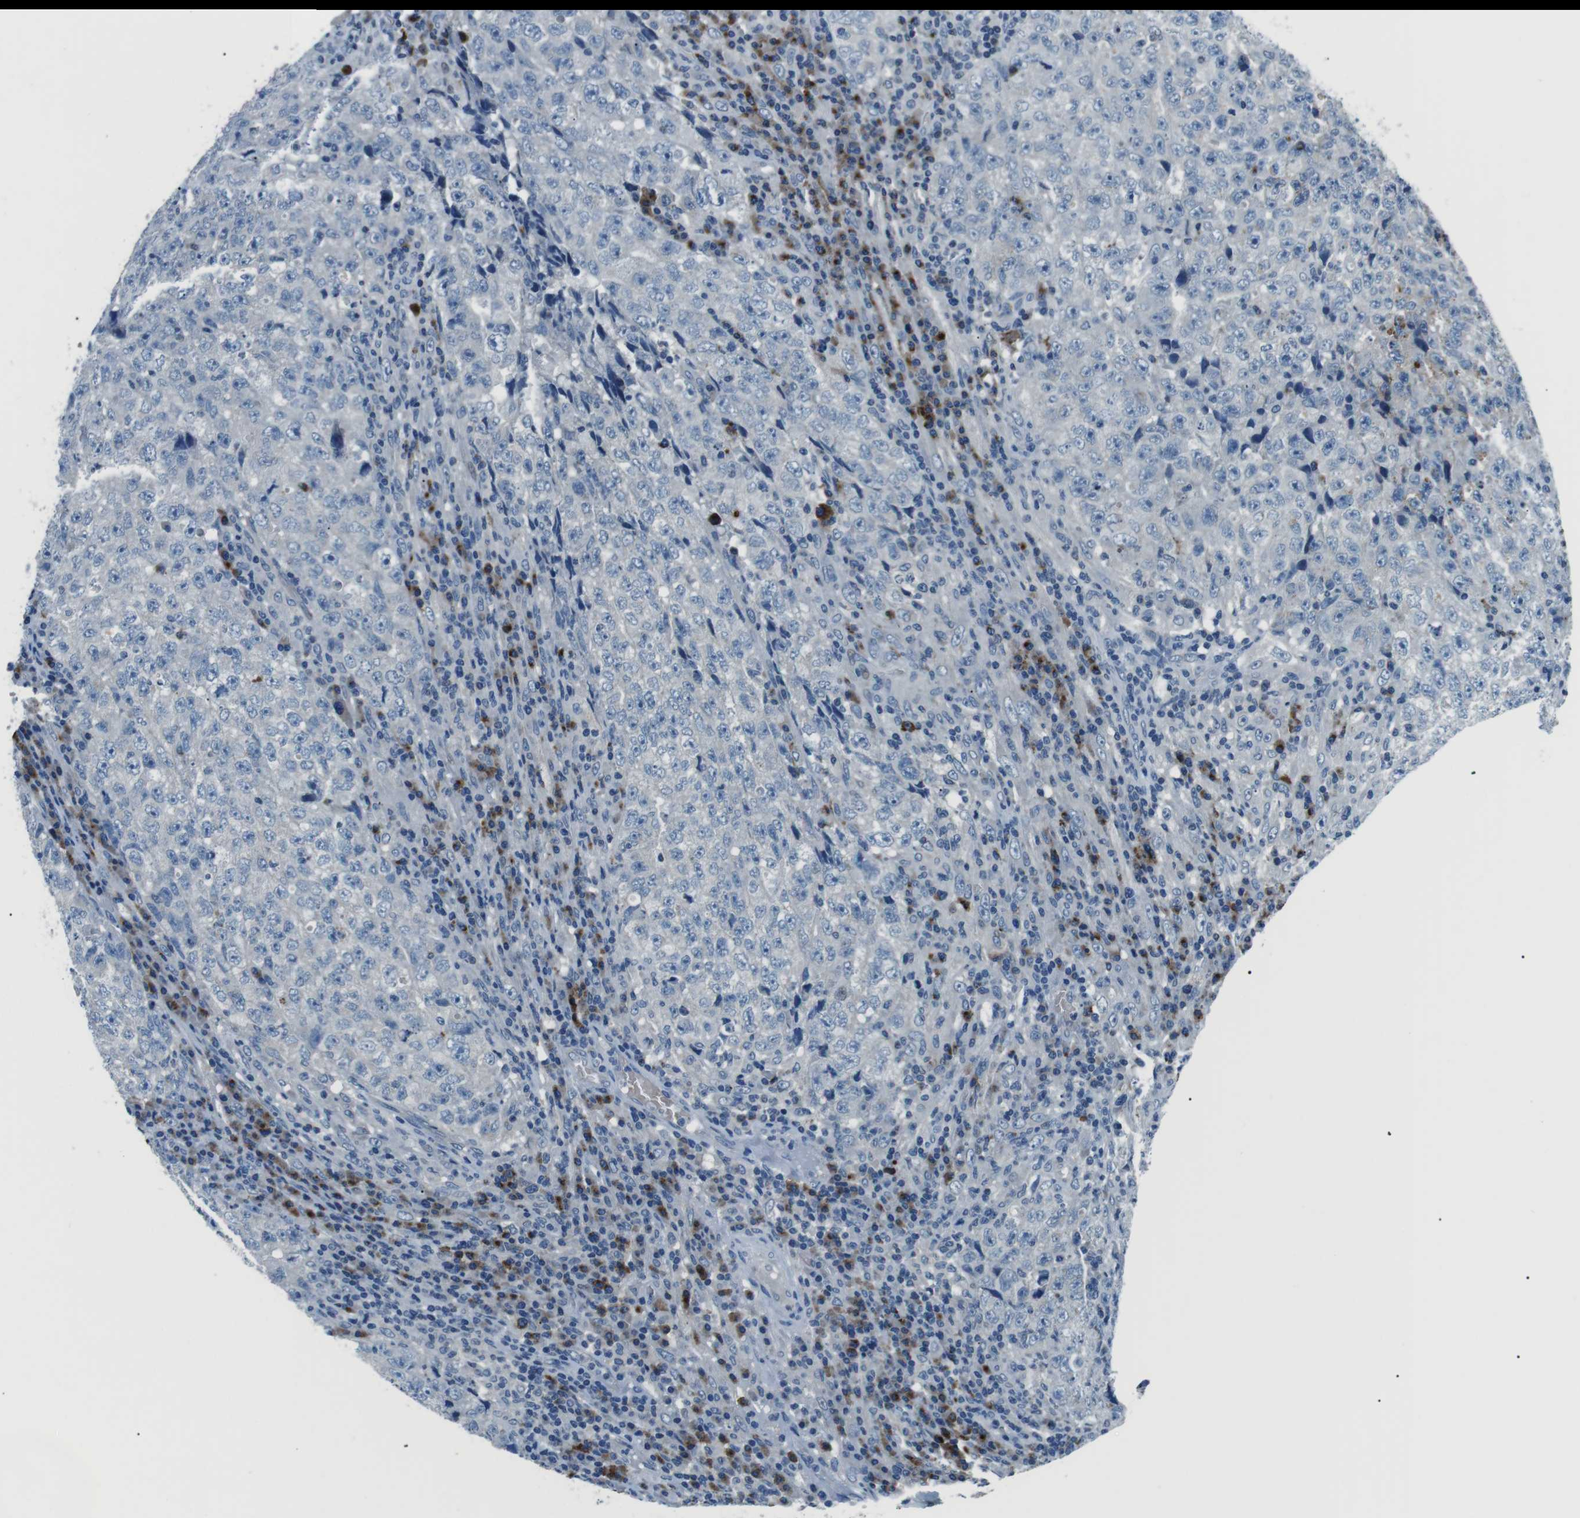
{"staining": {"intensity": "negative", "quantity": "none", "location": "none"}, "tissue": "testis cancer", "cell_type": "Tumor cells", "image_type": "cancer", "snomed": [{"axis": "morphology", "description": "Necrosis, NOS"}, {"axis": "morphology", "description": "Carcinoma, Embryonal, NOS"}, {"axis": "topography", "description": "Testis"}], "caption": "Embryonal carcinoma (testis) was stained to show a protein in brown. There is no significant expression in tumor cells.", "gene": "ST6GAL1", "patient": {"sex": "male", "age": 19}}